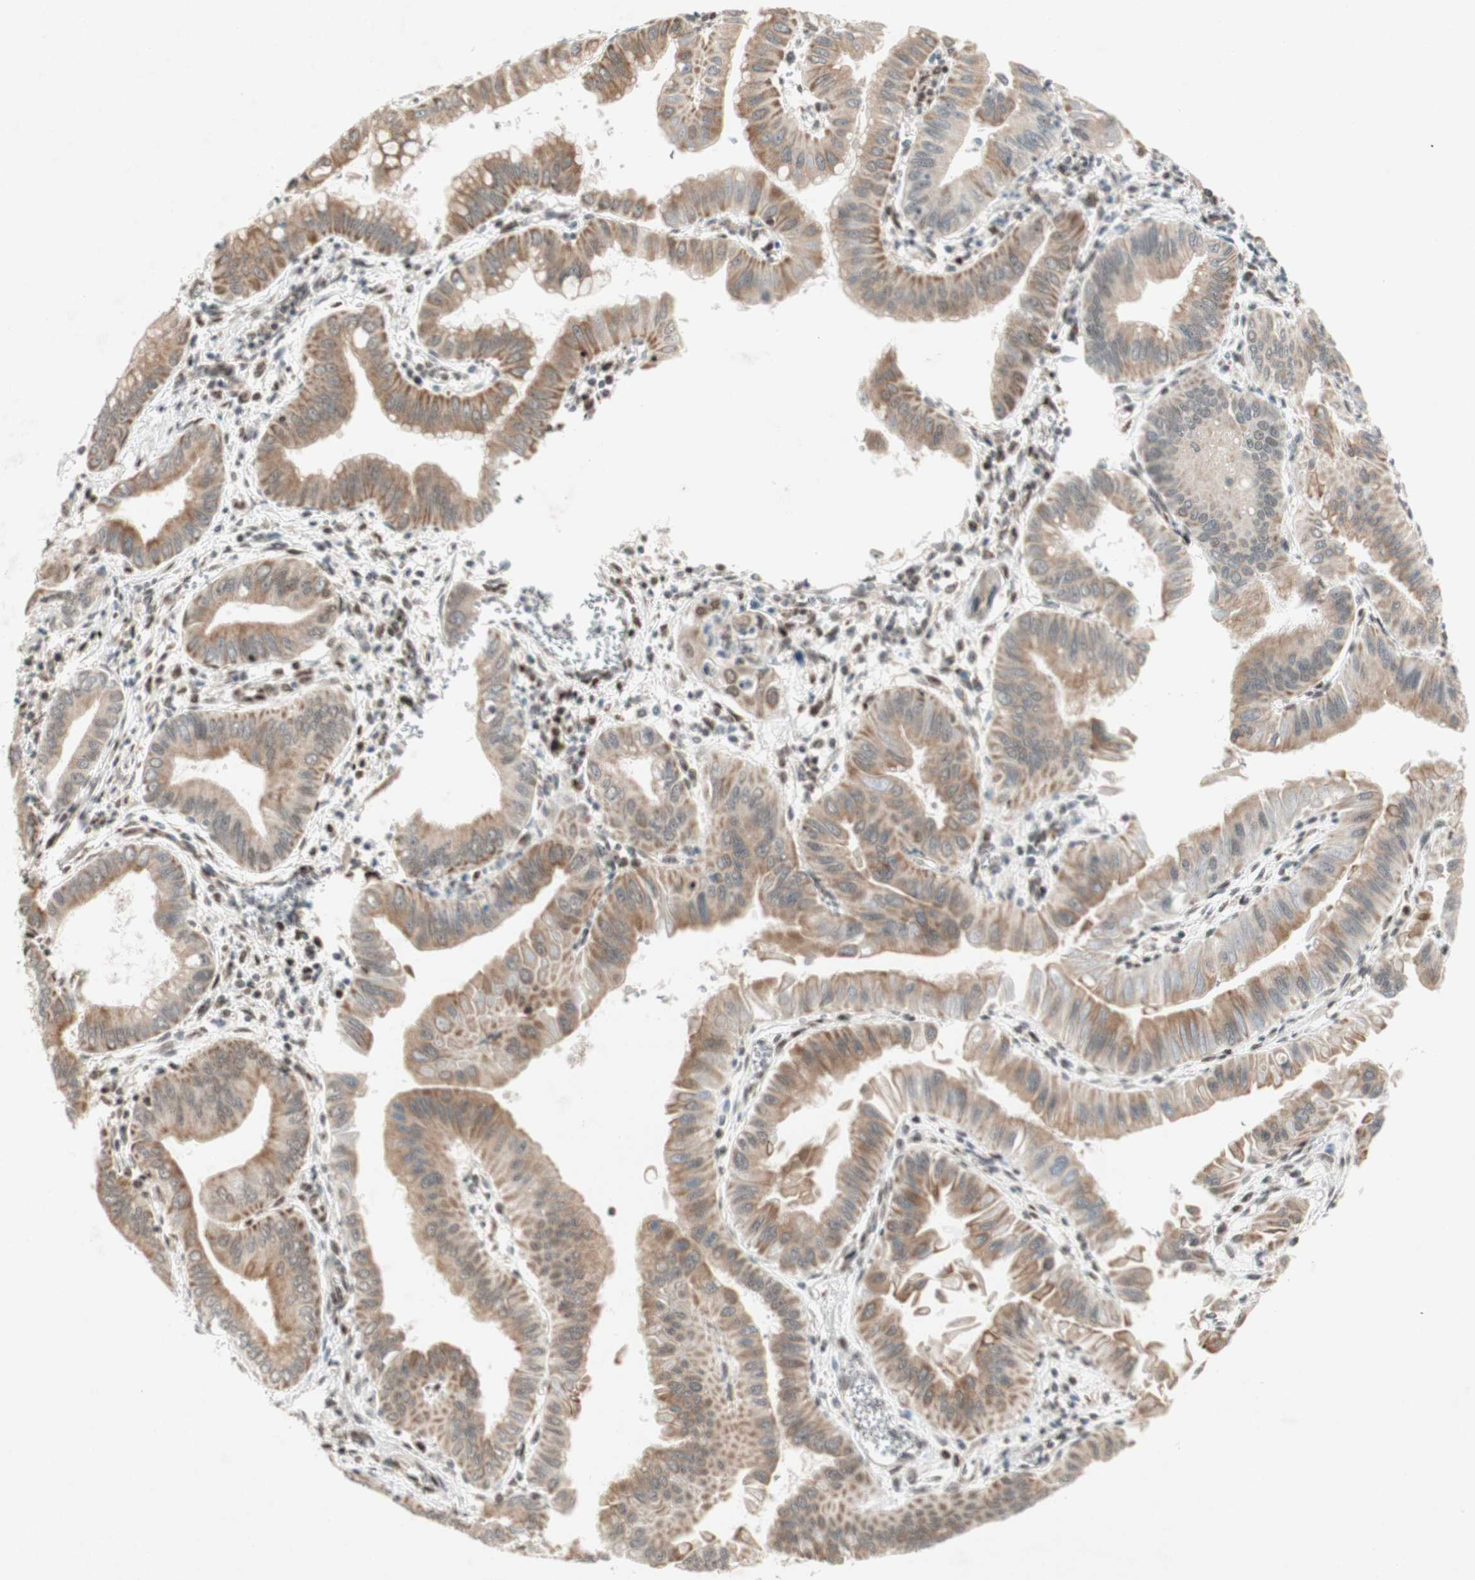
{"staining": {"intensity": "weak", "quantity": ">75%", "location": "cytoplasmic/membranous"}, "tissue": "pancreatic cancer", "cell_type": "Tumor cells", "image_type": "cancer", "snomed": [{"axis": "morphology", "description": "Normal tissue, NOS"}, {"axis": "topography", "description": "Lymph node"}], "caption": "A micrograph showing weak cytoplasmic/membranous positivity in approximately >75% of tumor cells in pancreatic cancer, as visualized by brown immunohistochemical staining.", "gene": "DNMT3A", "patient": {"sex": "male", "age": 50}}